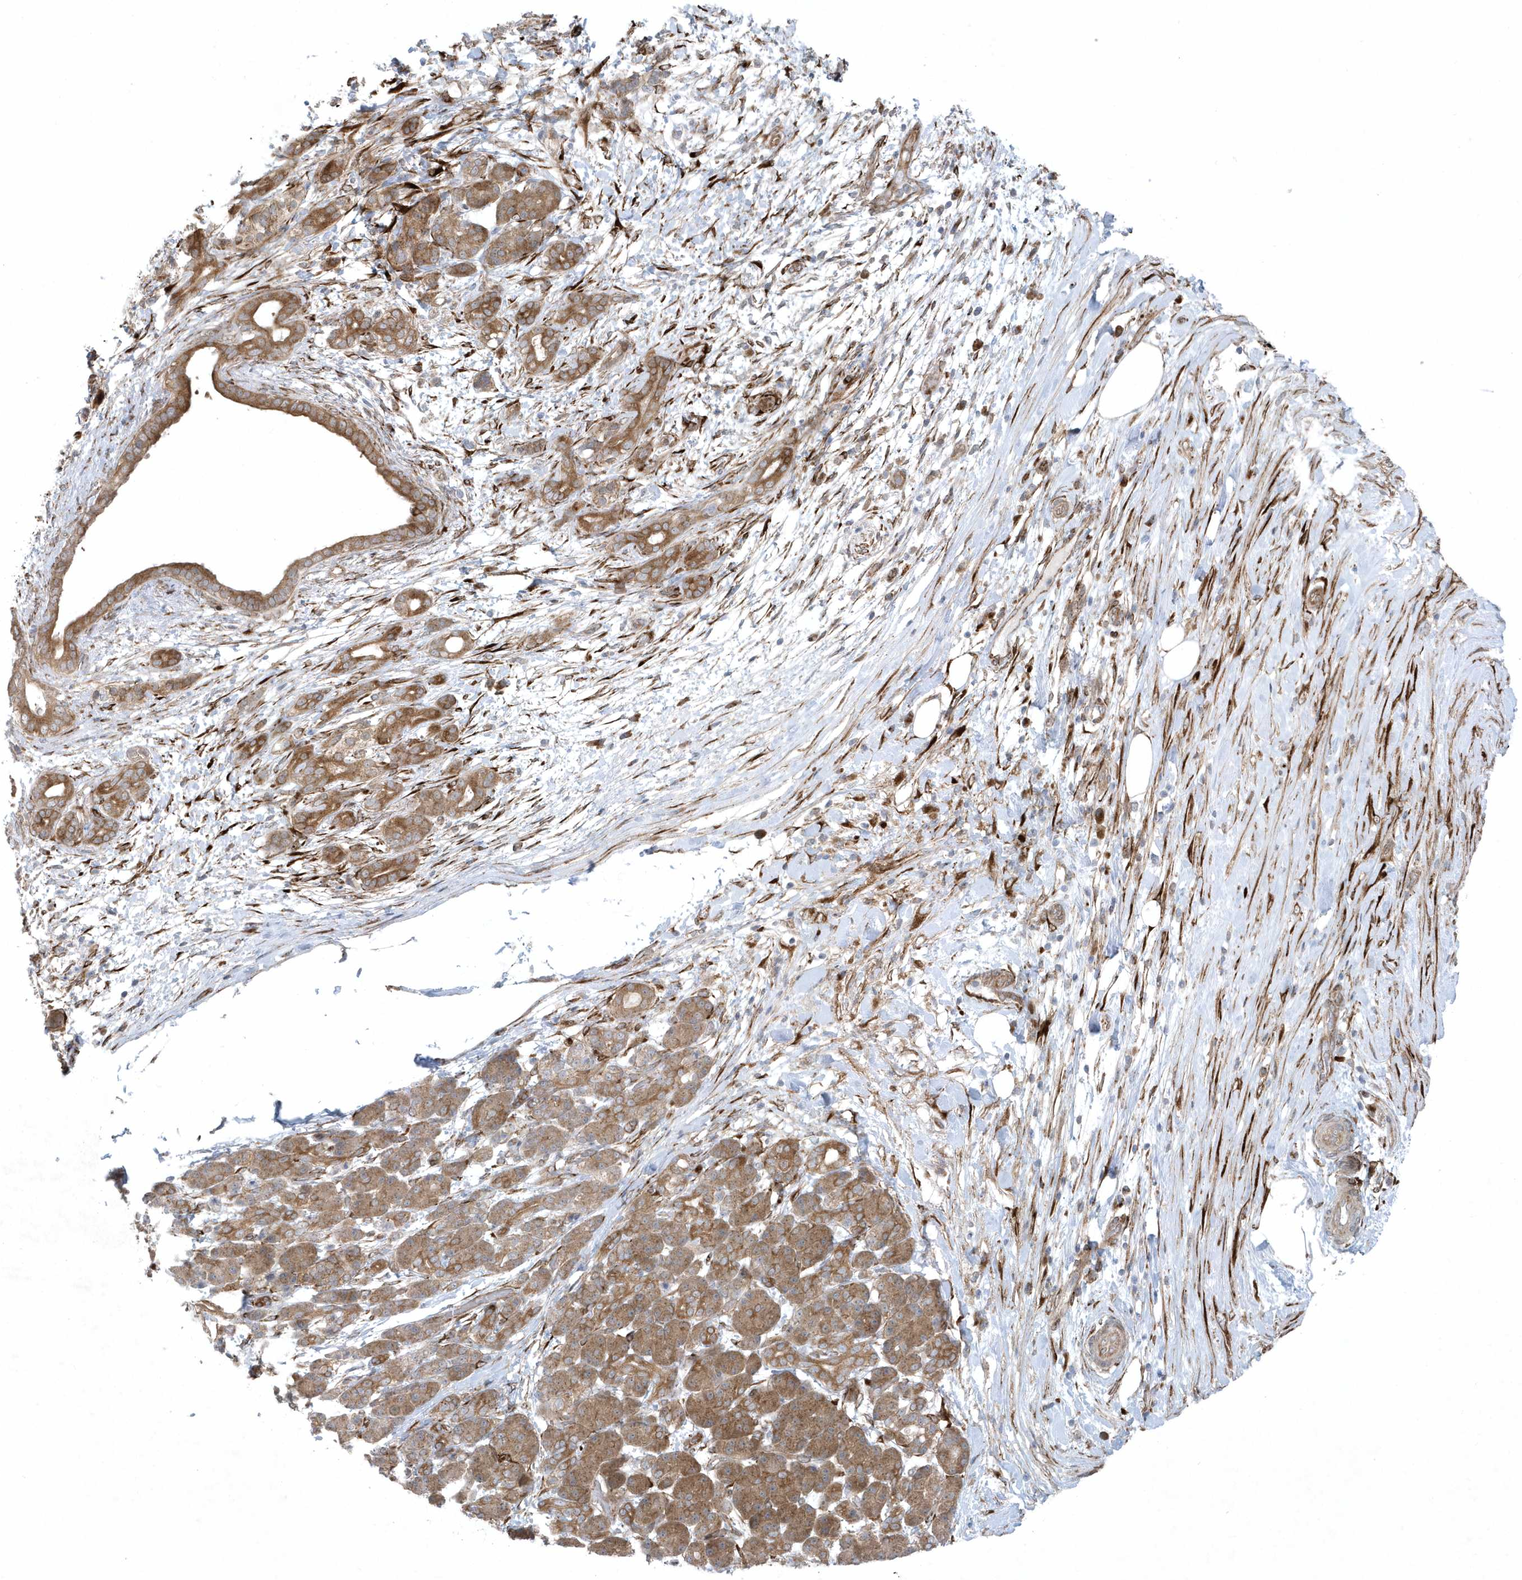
{"staining": {"intensity": "moderate", "quantity": ">75%", "location": "cytoplasmic/membranous"}, "tissue": "pancreatic cancer", "cell_type": "Tumor cells", "image_type": "cancer", "snomed": [{"axis": "morphology", "description": "Adenocarcinoma, NOS"}, {"axis": "topography", "description": "Pancreas"}], "caption": "Immunohistochemistry (DAB) staining of human pancreatic cancer shows moderate cytoplasmic/membranous protein staining in about >75% of tumor cells. Ihc stains the protein in brown and the nuclei are stained blue.", "gene": "FAM98A", "patient": {"sex": "female", "age": 55}}